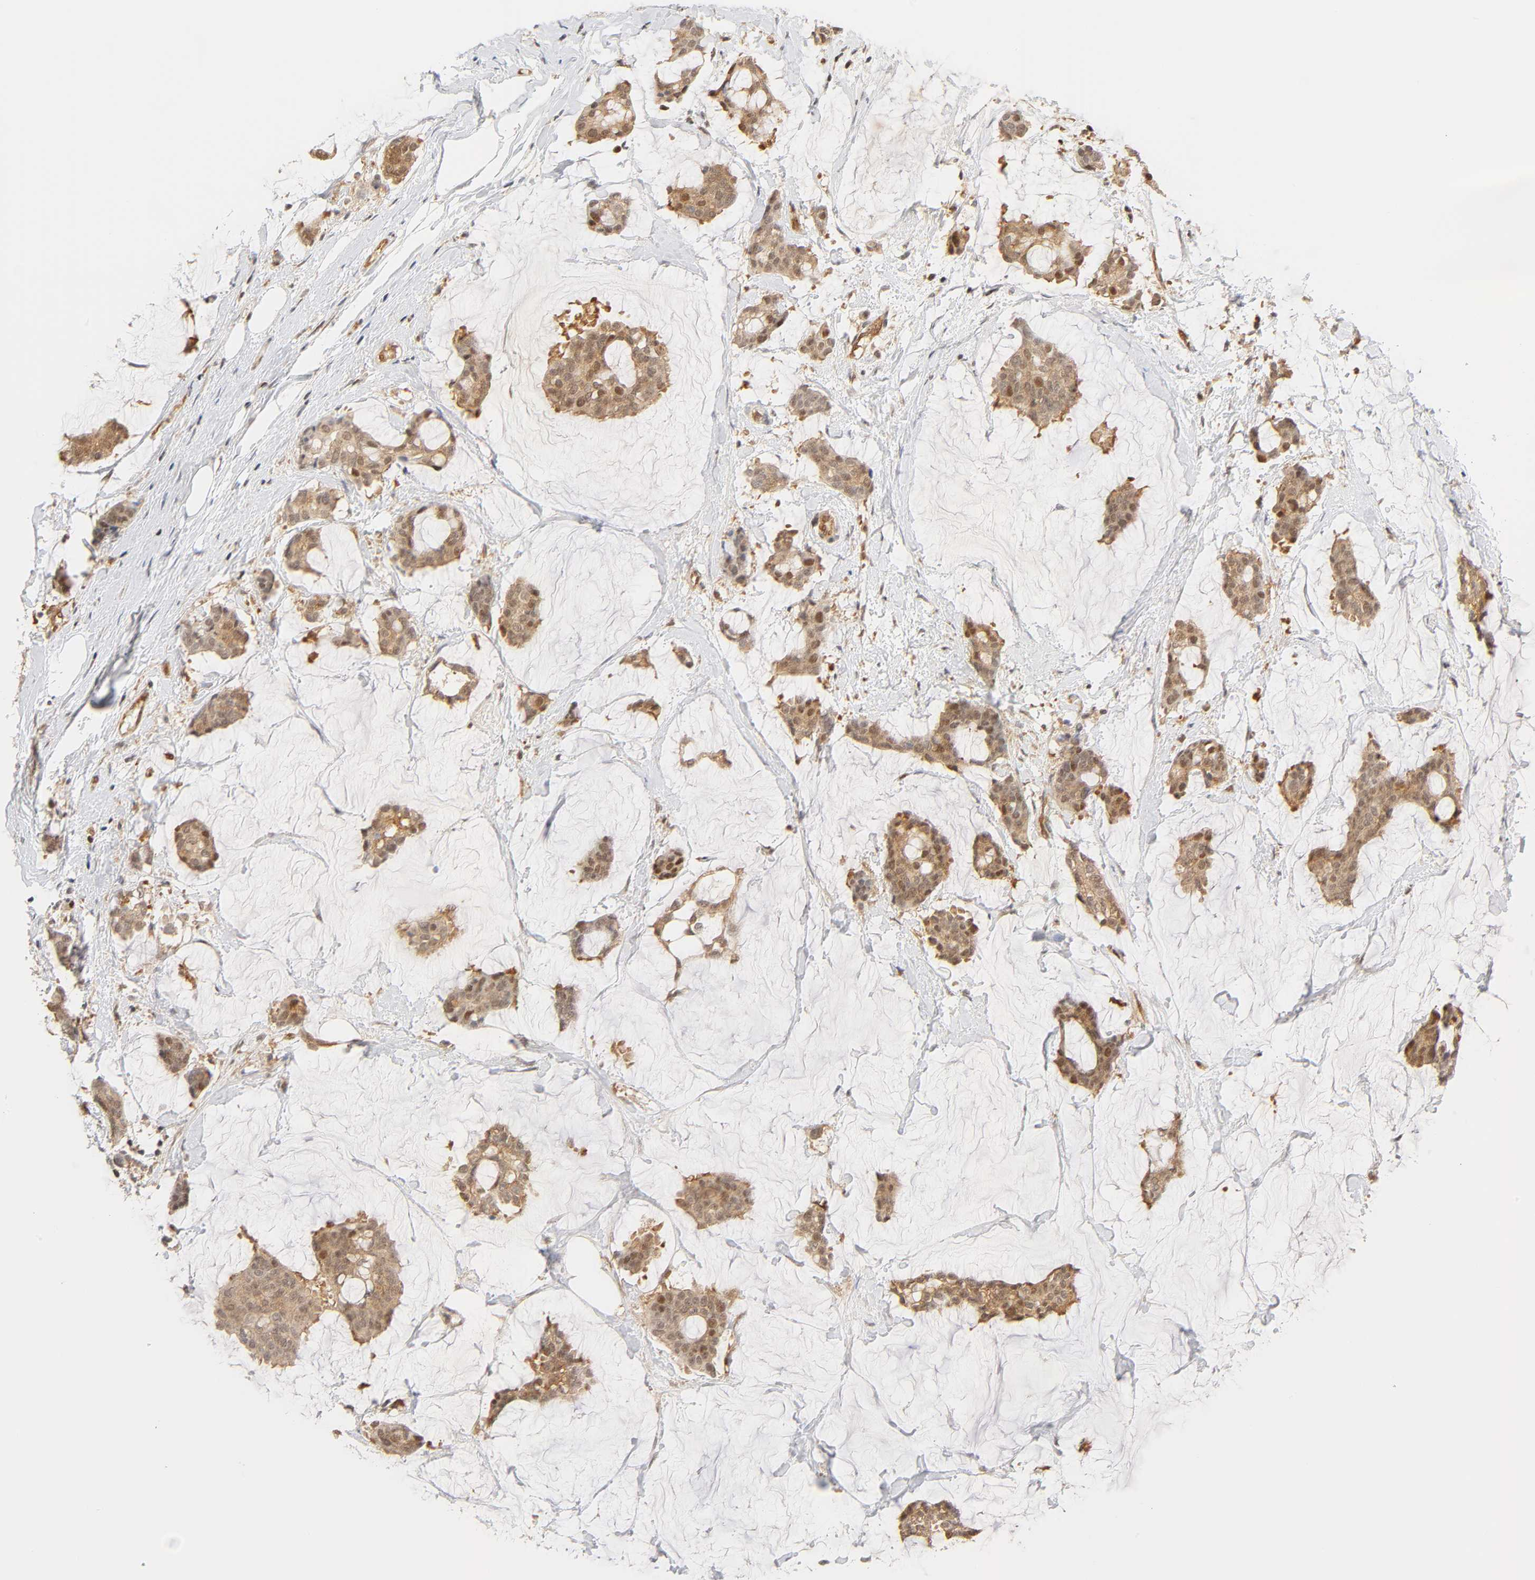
{"staining": {"intensity": "moderate", "quantity": ">75%", "location": "cytoplasmic/membranous,nuclear"}, "tissue": "breast cancer", "cell_type": "Tumor cells", "image_type": "cancer", "snomed": [{"axis": "morphology", "description": "Duct carcinoma"}, {"axis": "topography", "description": "Breast"}], "caption": "Immunohistochemistry (IHC) staining of intraductal carcinoma (breast), which reveals medium levels of moderate cytoplasmic/membranous and nuclear staining in approximately >75% of tumor cells indicating moderate cytoplasmic/membranous and nuclear protein positivity. The staining was performed using DAB (3,3'-diaminobenzidine) (brown) for protein detection and nuclei were counterstained in hematoxylin (blue).", "gene": "CDC37", "patient": {"sex": "female", "age": 93}}